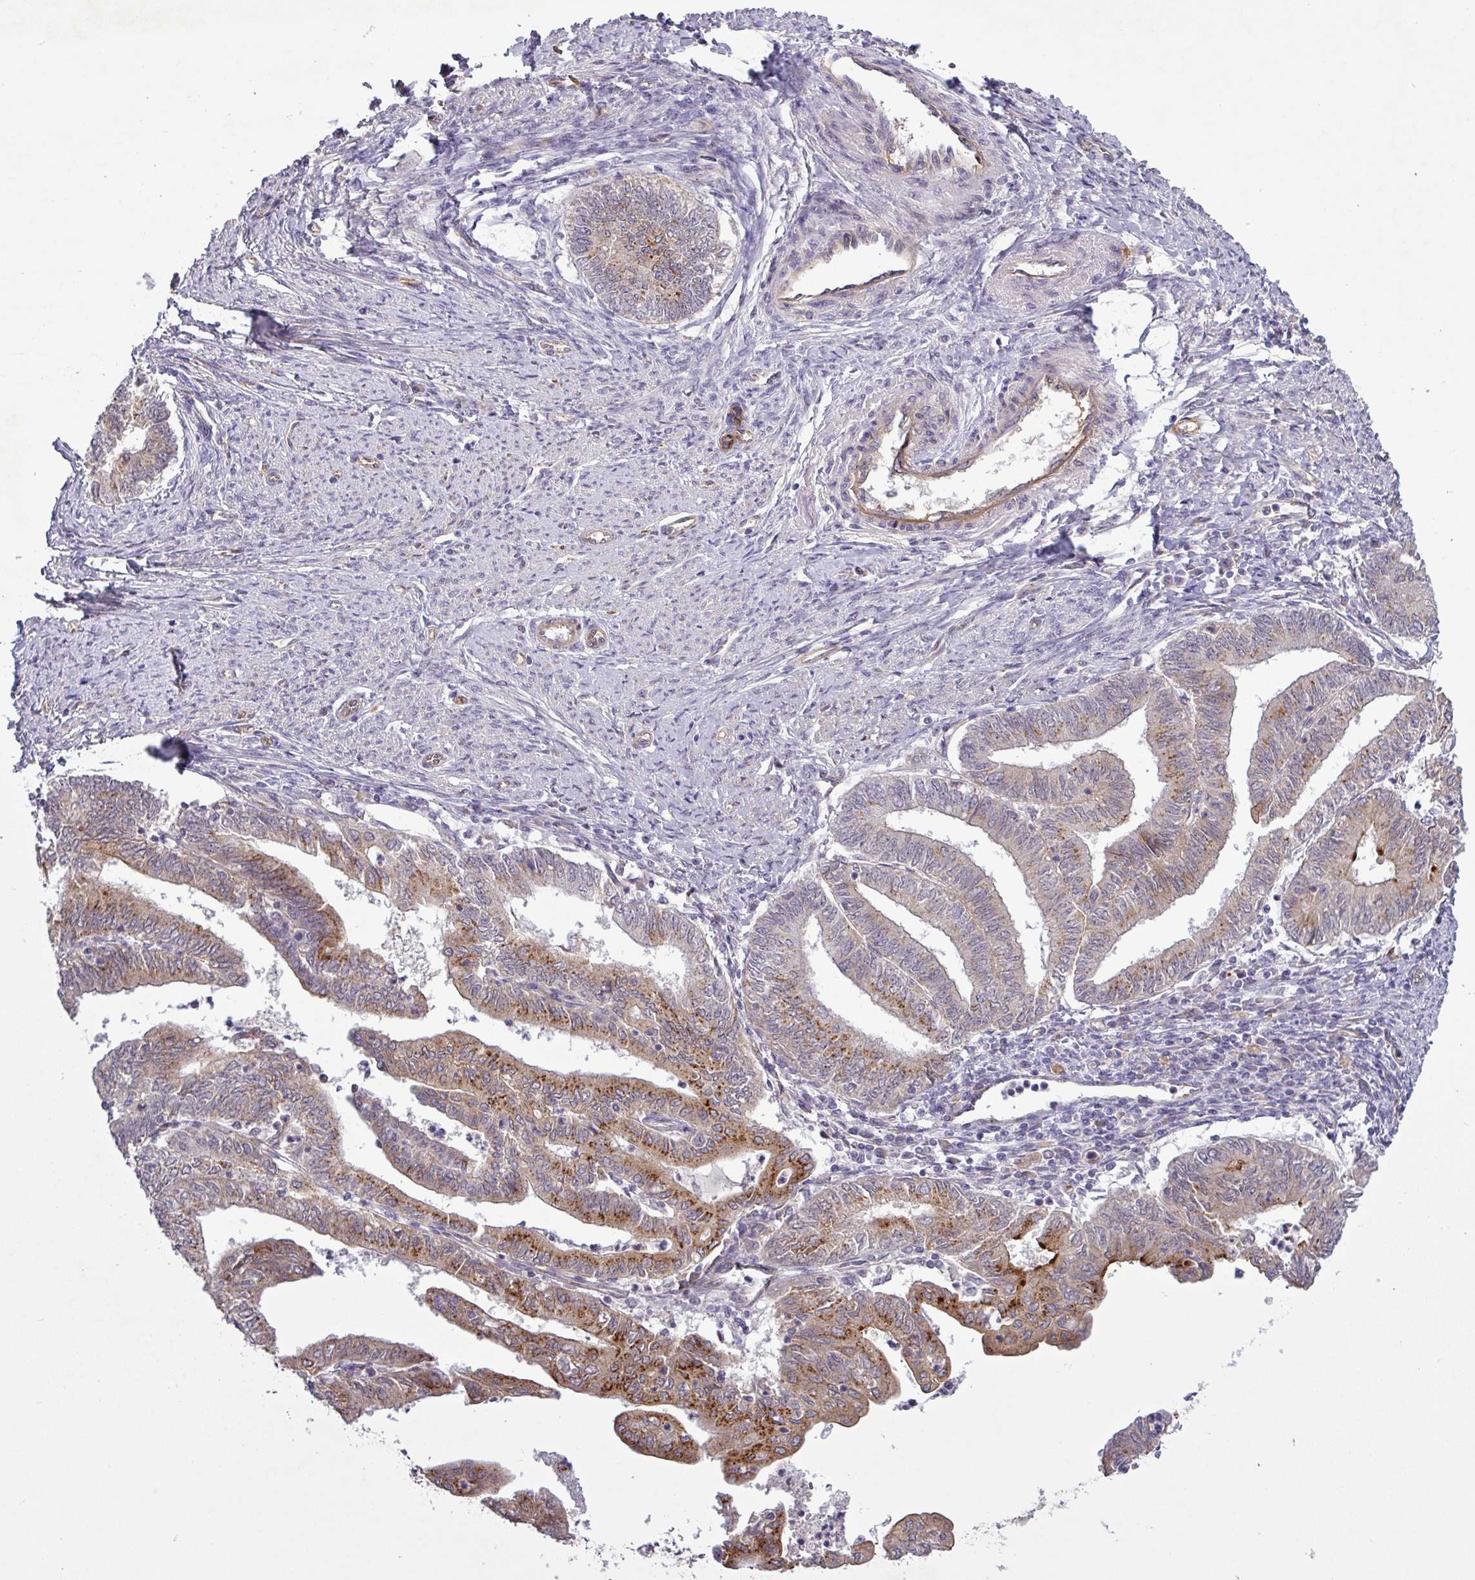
{"staining": {"intensity": "strong", "quantity": "<25%", "location": "cytoplasmic/membranous"}, "tissue": "endometrial cancer", "cell_type": "Tumor cells", "image_type": "cancer", "snomed": [{"axis": "morphology", "description": "Adenocarcinoma, NOS"}, {"axis": "topography", "description": "Endometrium"}], "caption": "Immunohistochemical staining of adenocarcinoma (endometrial) reveals medium levels of strong cytoplasmic/membranous protein expression in about <25% of tumor cells.", "gene": "PCDH1", "patient": {"sex": "female", "age": 66}}